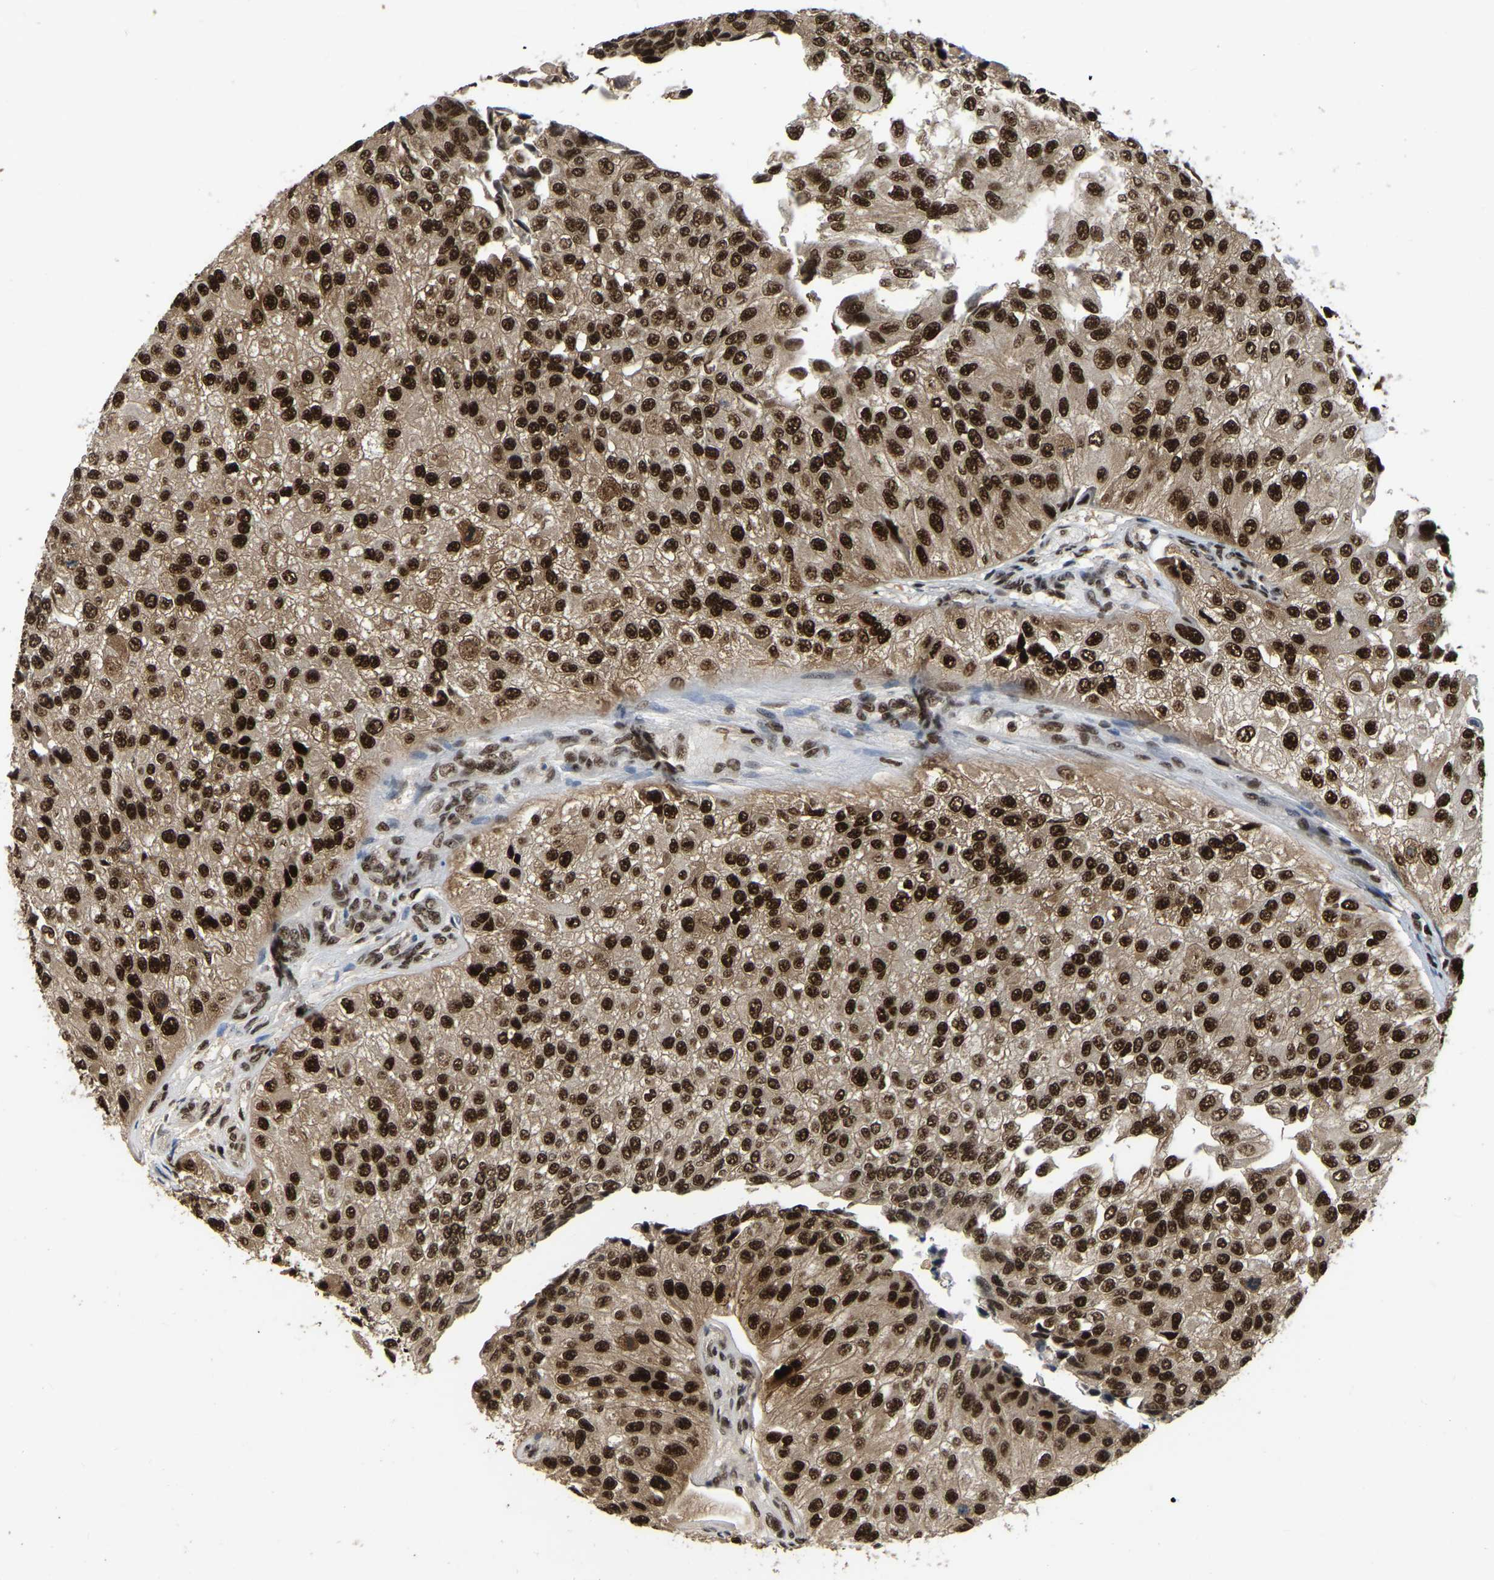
{"staining": {"intensity": "strong", "quantity": ">75%", "location": "nuclear"}, "tissue": "urothelial cancer", "cell_type": "Tumor cells", "image_type": "cancer", "snomed": [{"axis": "morphology", "description": "Urothelial carcinoma, High grade"}, {"axis": "topography", "description": "Kidney"}, {"axis": "topography", "description": "Urinary bladder"}], "caption": "Human high-grade urothelial carcinoma stained with a protein marker displays strong staining in tumor cells.", "gene": "TBL1XR1", "patient": {"sex": "male", "age": 77}}